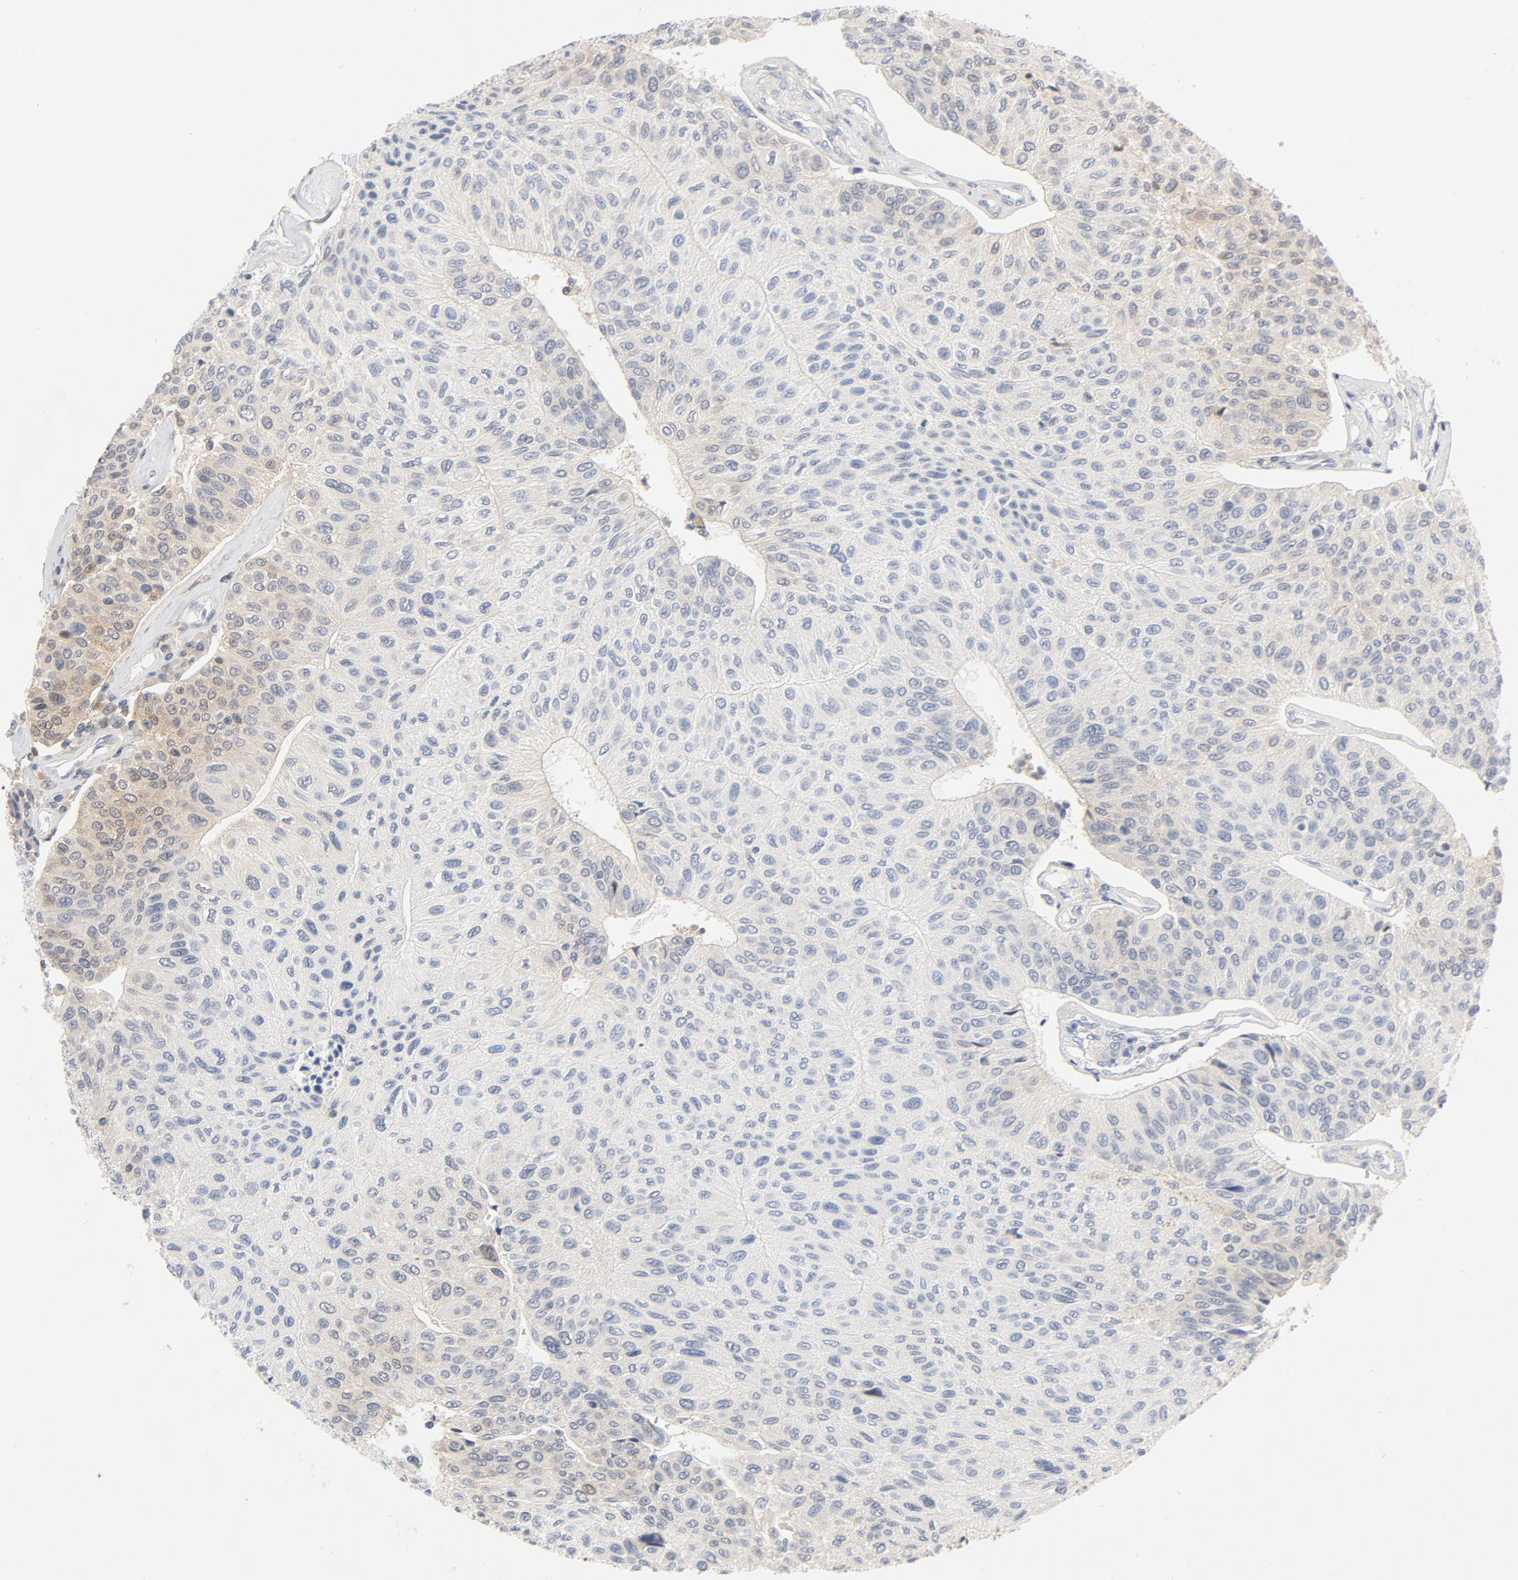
{"staining": {"intensity": "weak", "quantity": "<25%", "location": "cytoplasmic/membranous"}, "tissue": "urothelial cancer", "cell_type": "Tumor cells", "image_type": "cancer", "snomed": [{"axis": "morphology", "description": "Urothelial carcinoma, High grade"}, {"axis": "topography", "description": "Urinary bladder"}], "caption": "An immunohistochemistry photomicrograph of urothelial cancer is shown. There is no staining in tumor cells of urothelial cancer.", "gene": "STAT1", "patient": {"sex": "male", "age": 66}}